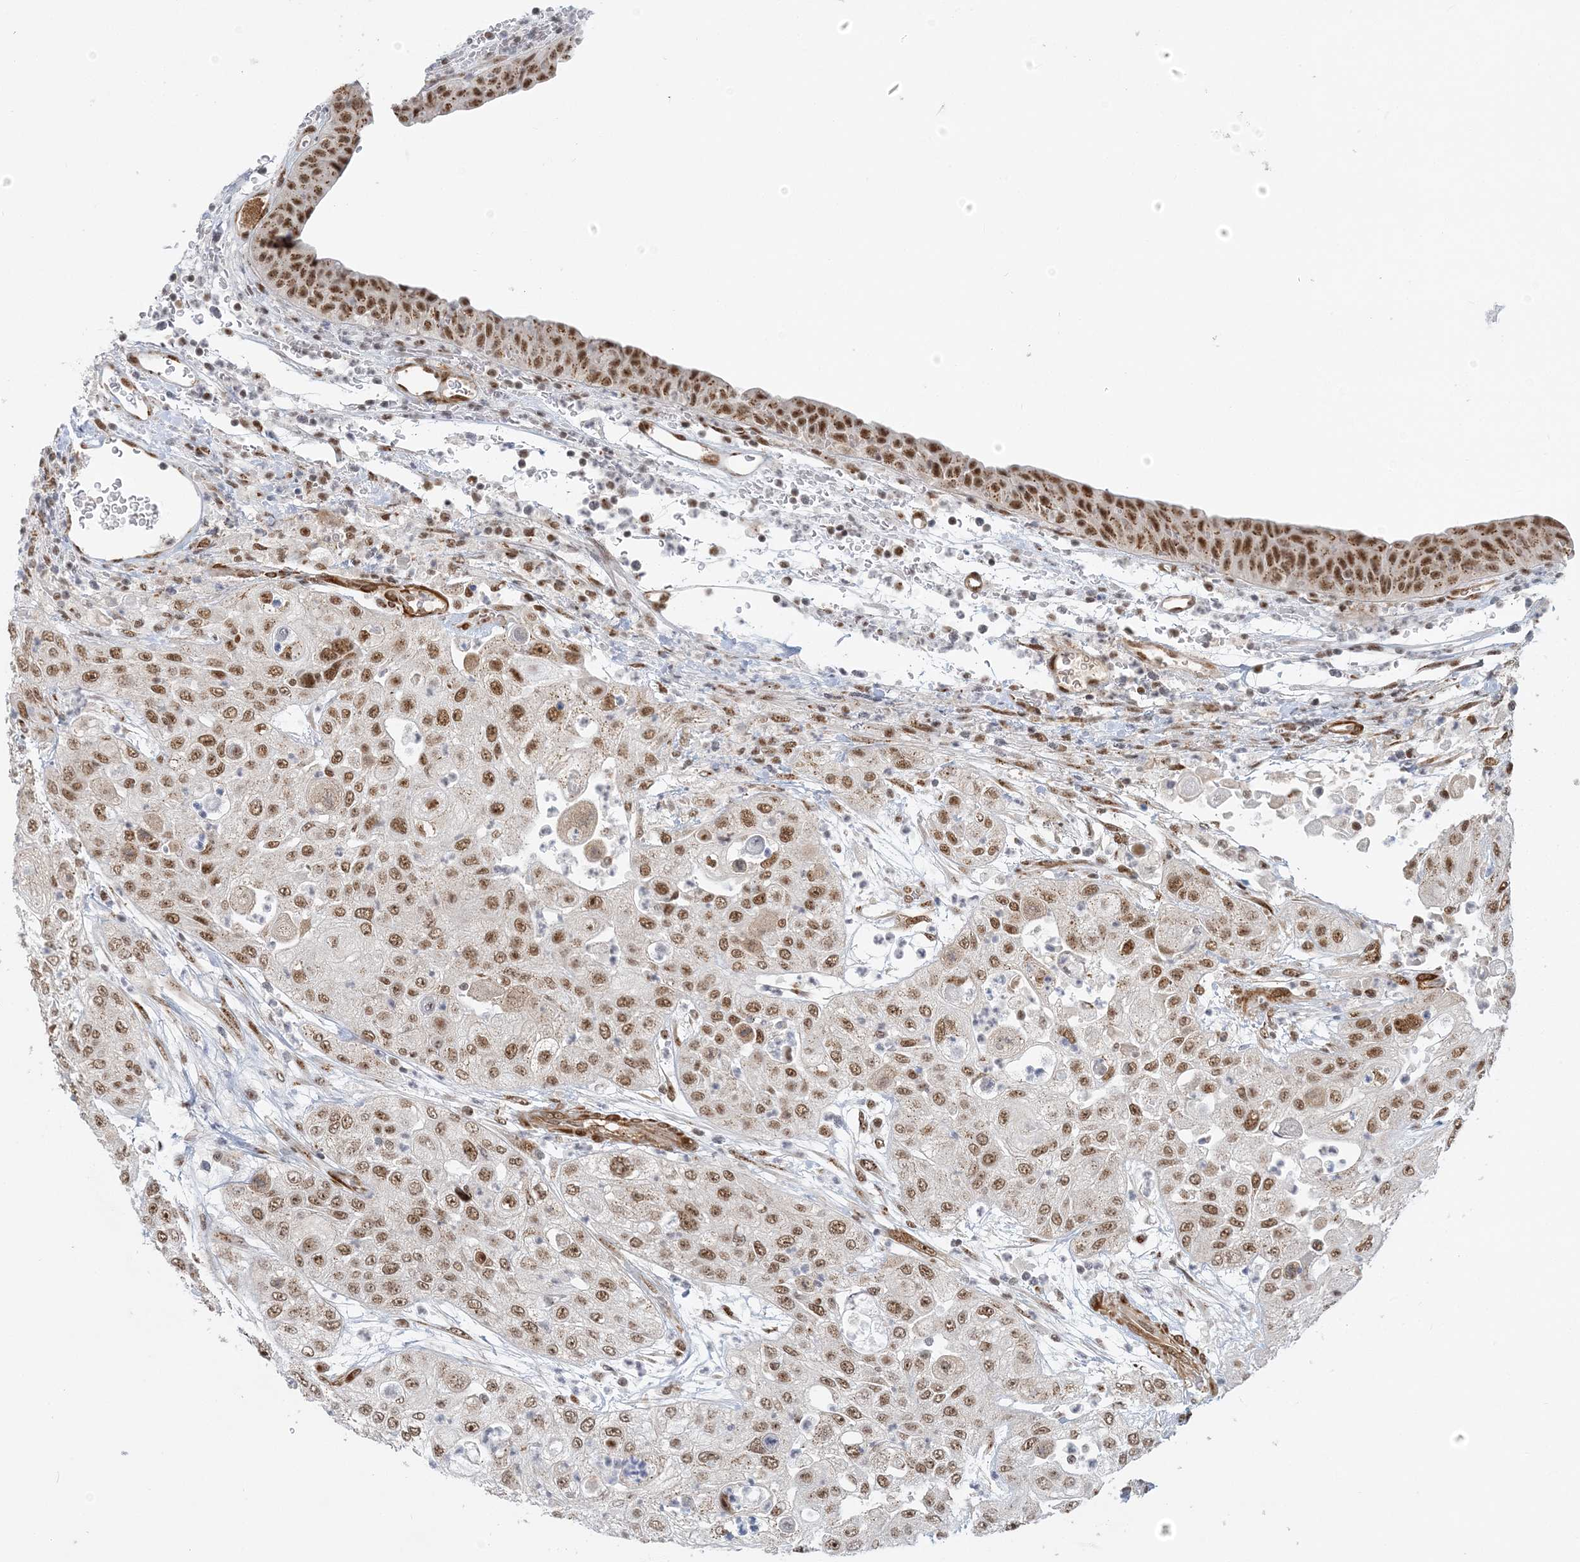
{"staining": {"intensity": "moderate", "quantity": ">75%", "location": "nuclear"}, "tissue": "urothelial cancer", "cell_type": "Tumor cells", "image_type": "cancer", "snomed": [{"axis": "morphology", "description": "Urothelial carcinoma, High grade"}, {"axis": "topography", "description": "Urinary bladder"}], "caption": "The immunohistochemical stain shows moderate nuclear expression in tumor cells of urothelial cancer tissue.", "gene": "PLRG1", "patient": {"sex": "female", "age": 79}}